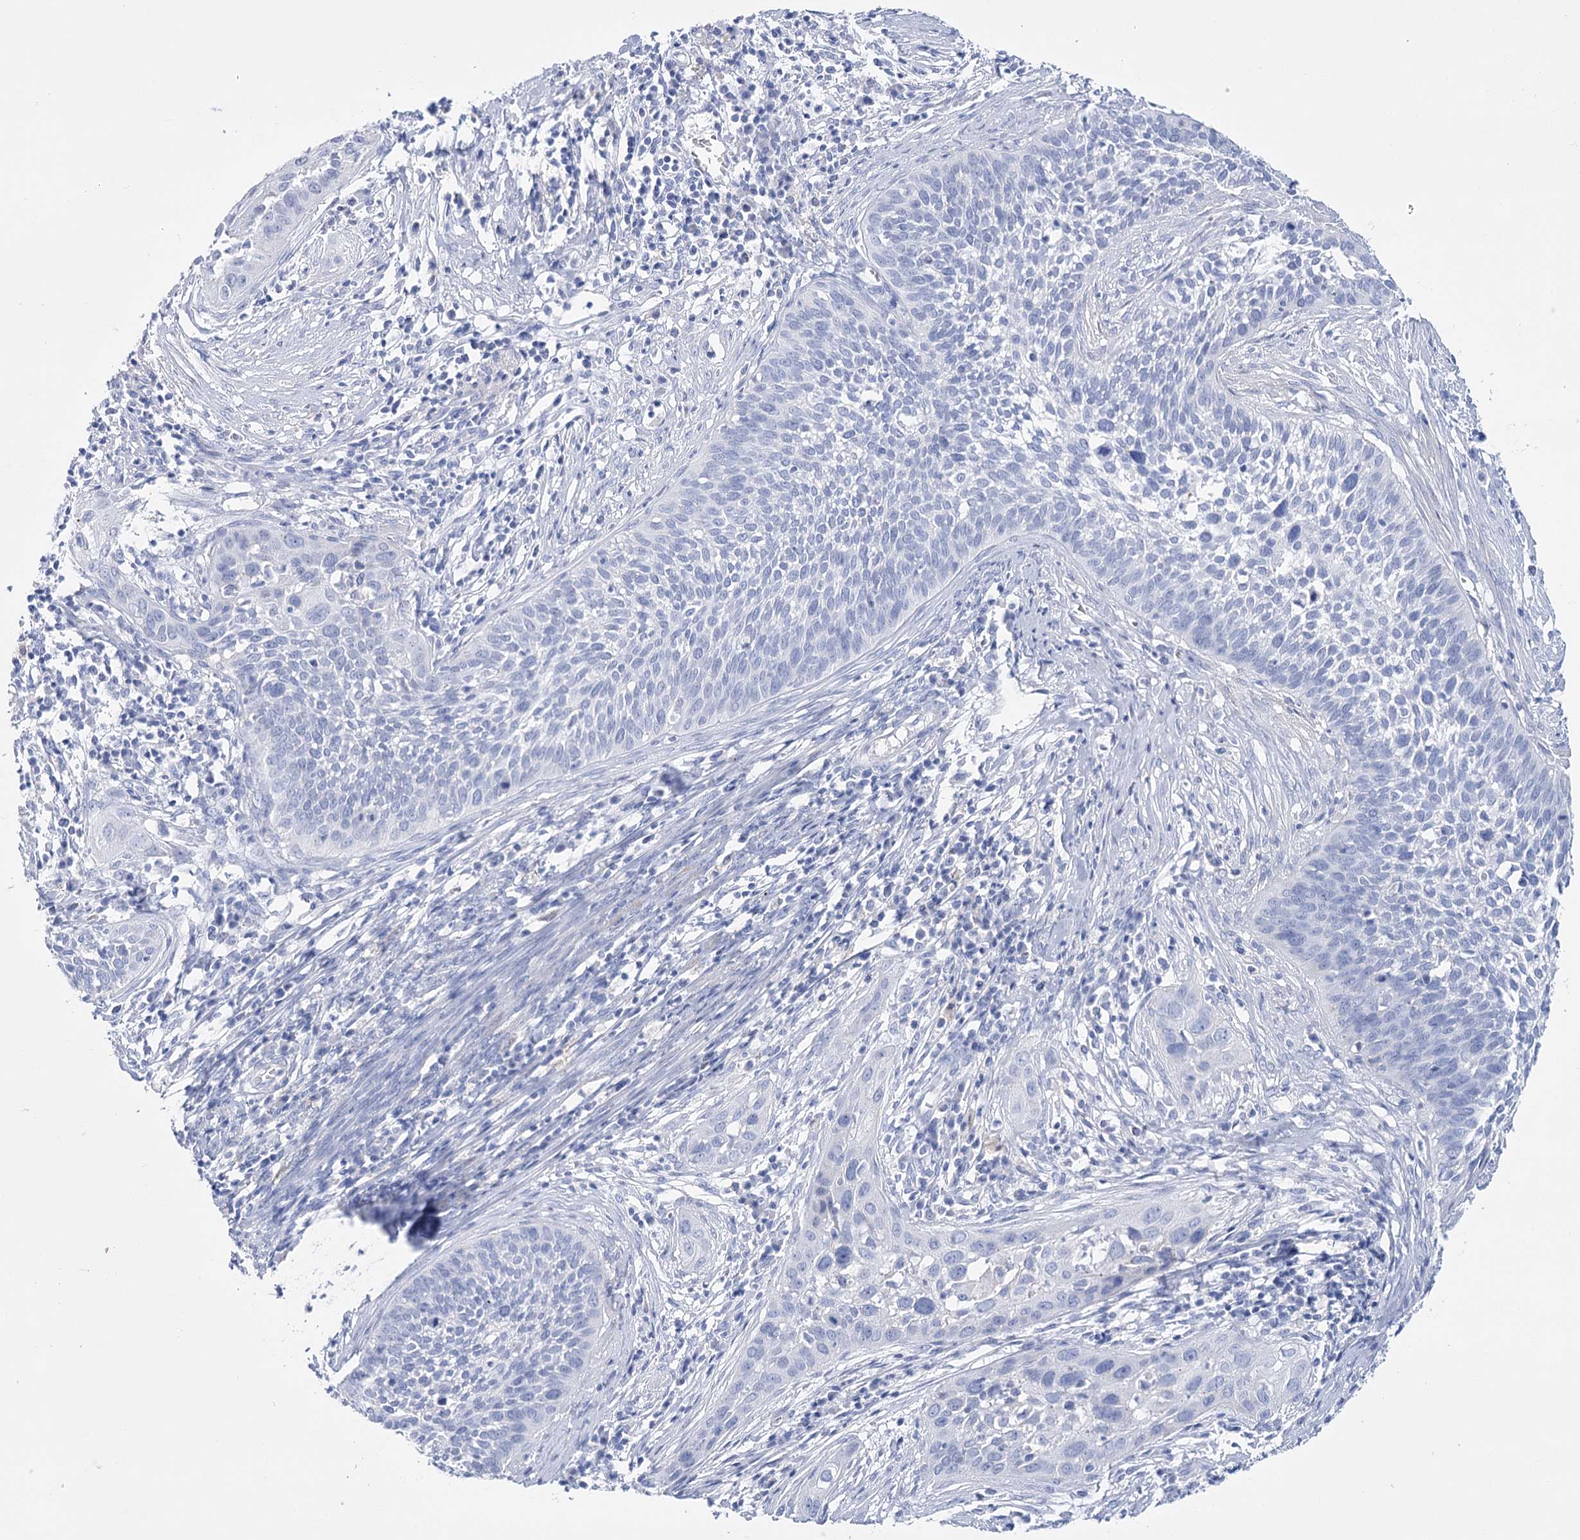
{"staining": {"intensity": "negative", "quantity": "none", "location": "none"}, "tissue": "cervical cancer", "cell_type": "Tumor cells", "image_type": "cancer", "snomed": [{"axis": "morphology", "description": "Squamous cell carcinoma, NOS"}, {"axis": "topography", "description": "Cervix"}], "caption": "The immunohistochemistry (IHC) histopathology image has no significant staining in tumor cells of cervical squamous cell carcinoma tissue. Nuclei are stained in blue.", "gene": "PCDHA1", "patient": {"sex": "female", "age": 34}}